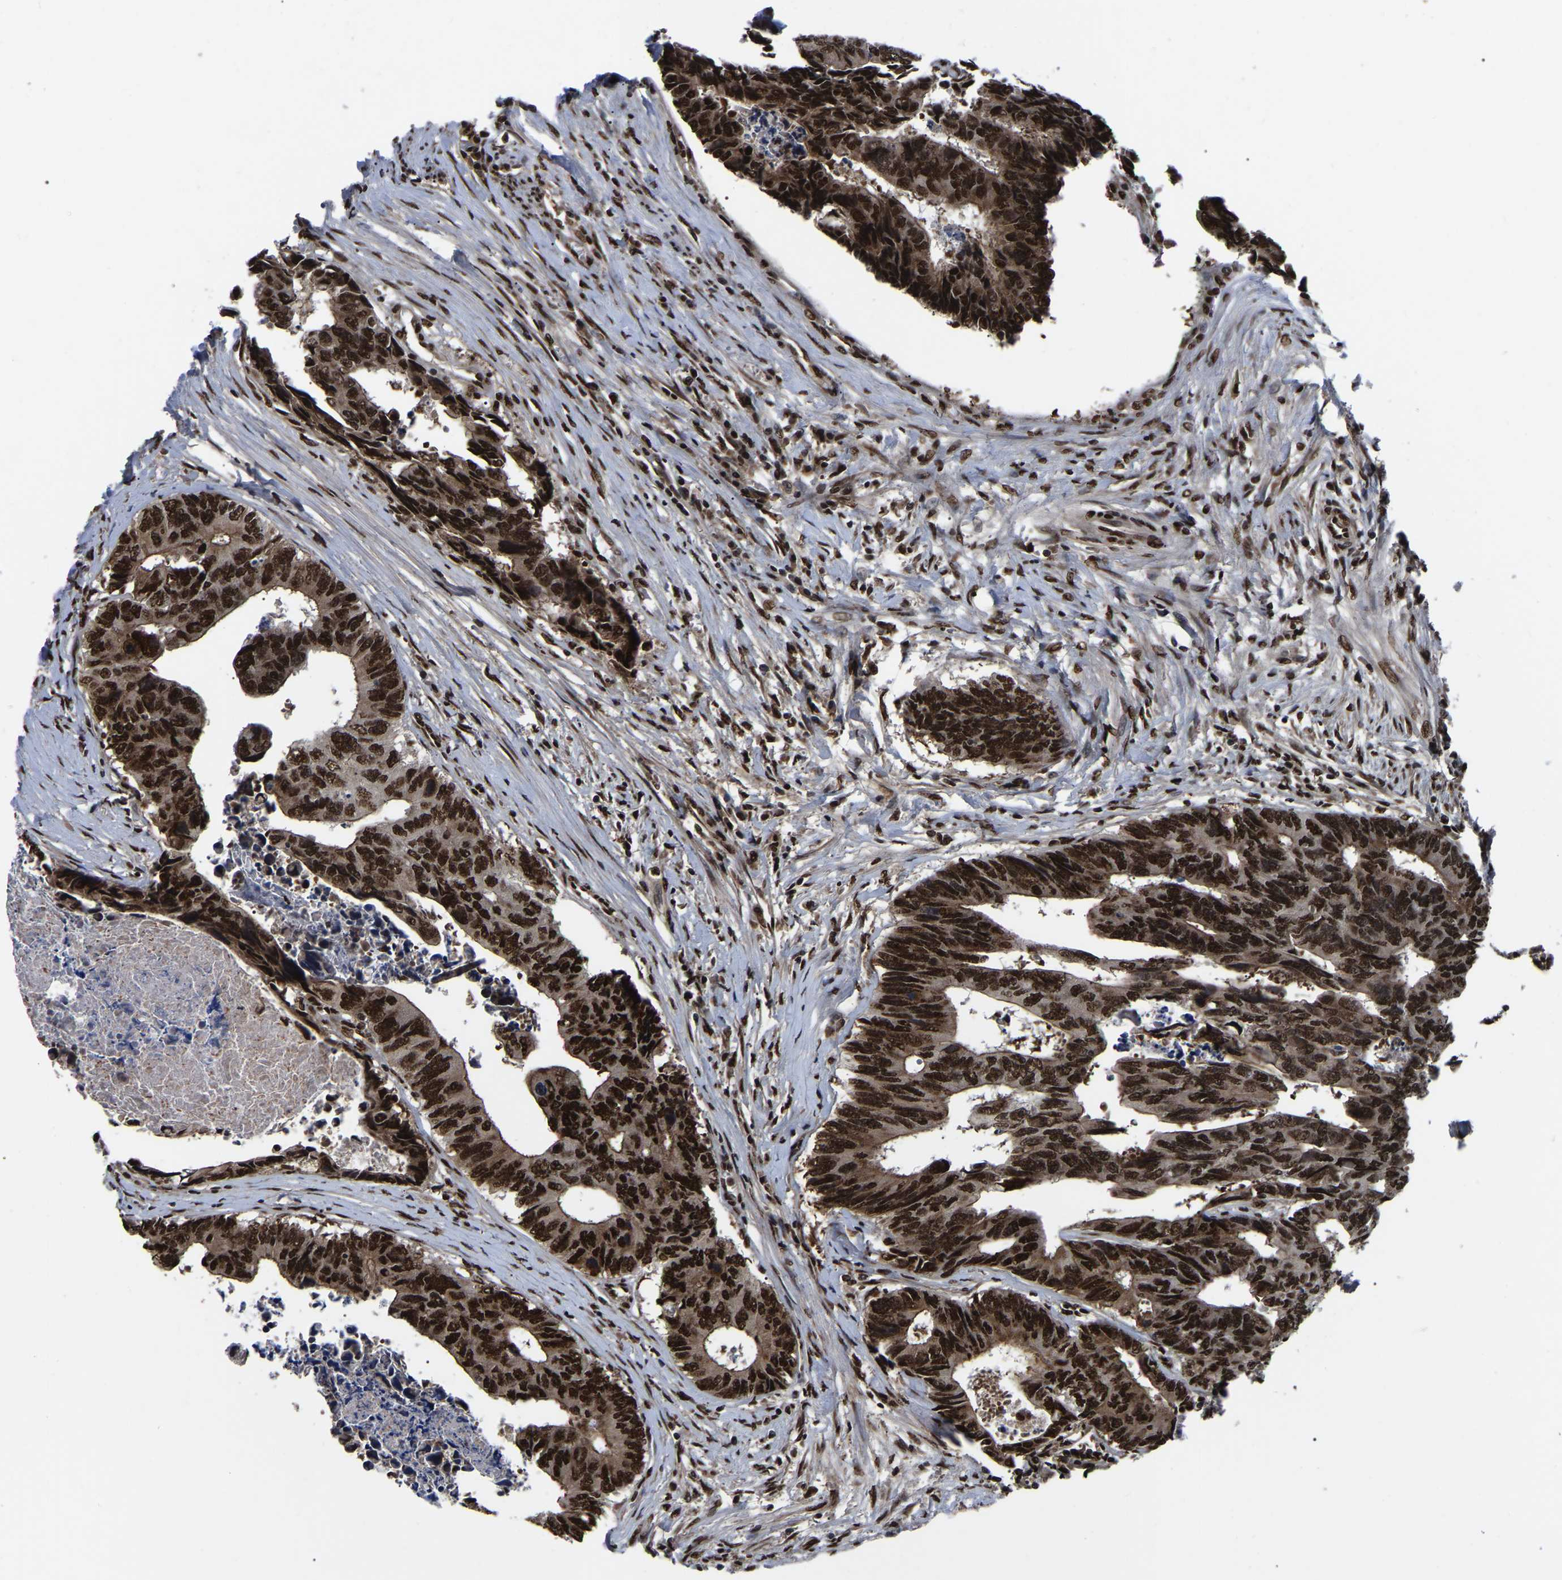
{"staining": {"intensity": "strong", "quantity": ">75%", "location": "nuclear"}, "tissue": "colorectal cancer", "cell_type": "Tumor cells", "image_type": "cancer", "snomed": [{"axis": "morphology", "description": "Adenocarcinoma, NOS"}, {"axis": "topography", "description": "Rectum"}], "caption": "Colorectal cancer (adenocarcinoma) stained with DAB (3,3'-diaminobenzidine) immunohistochemistry (IHC) exhibits high levels of strong nuclear positivity in approximately >75% of tumor cells.", "gene": "TRIM35", "patient": {"sex": "male", "age": 84}}